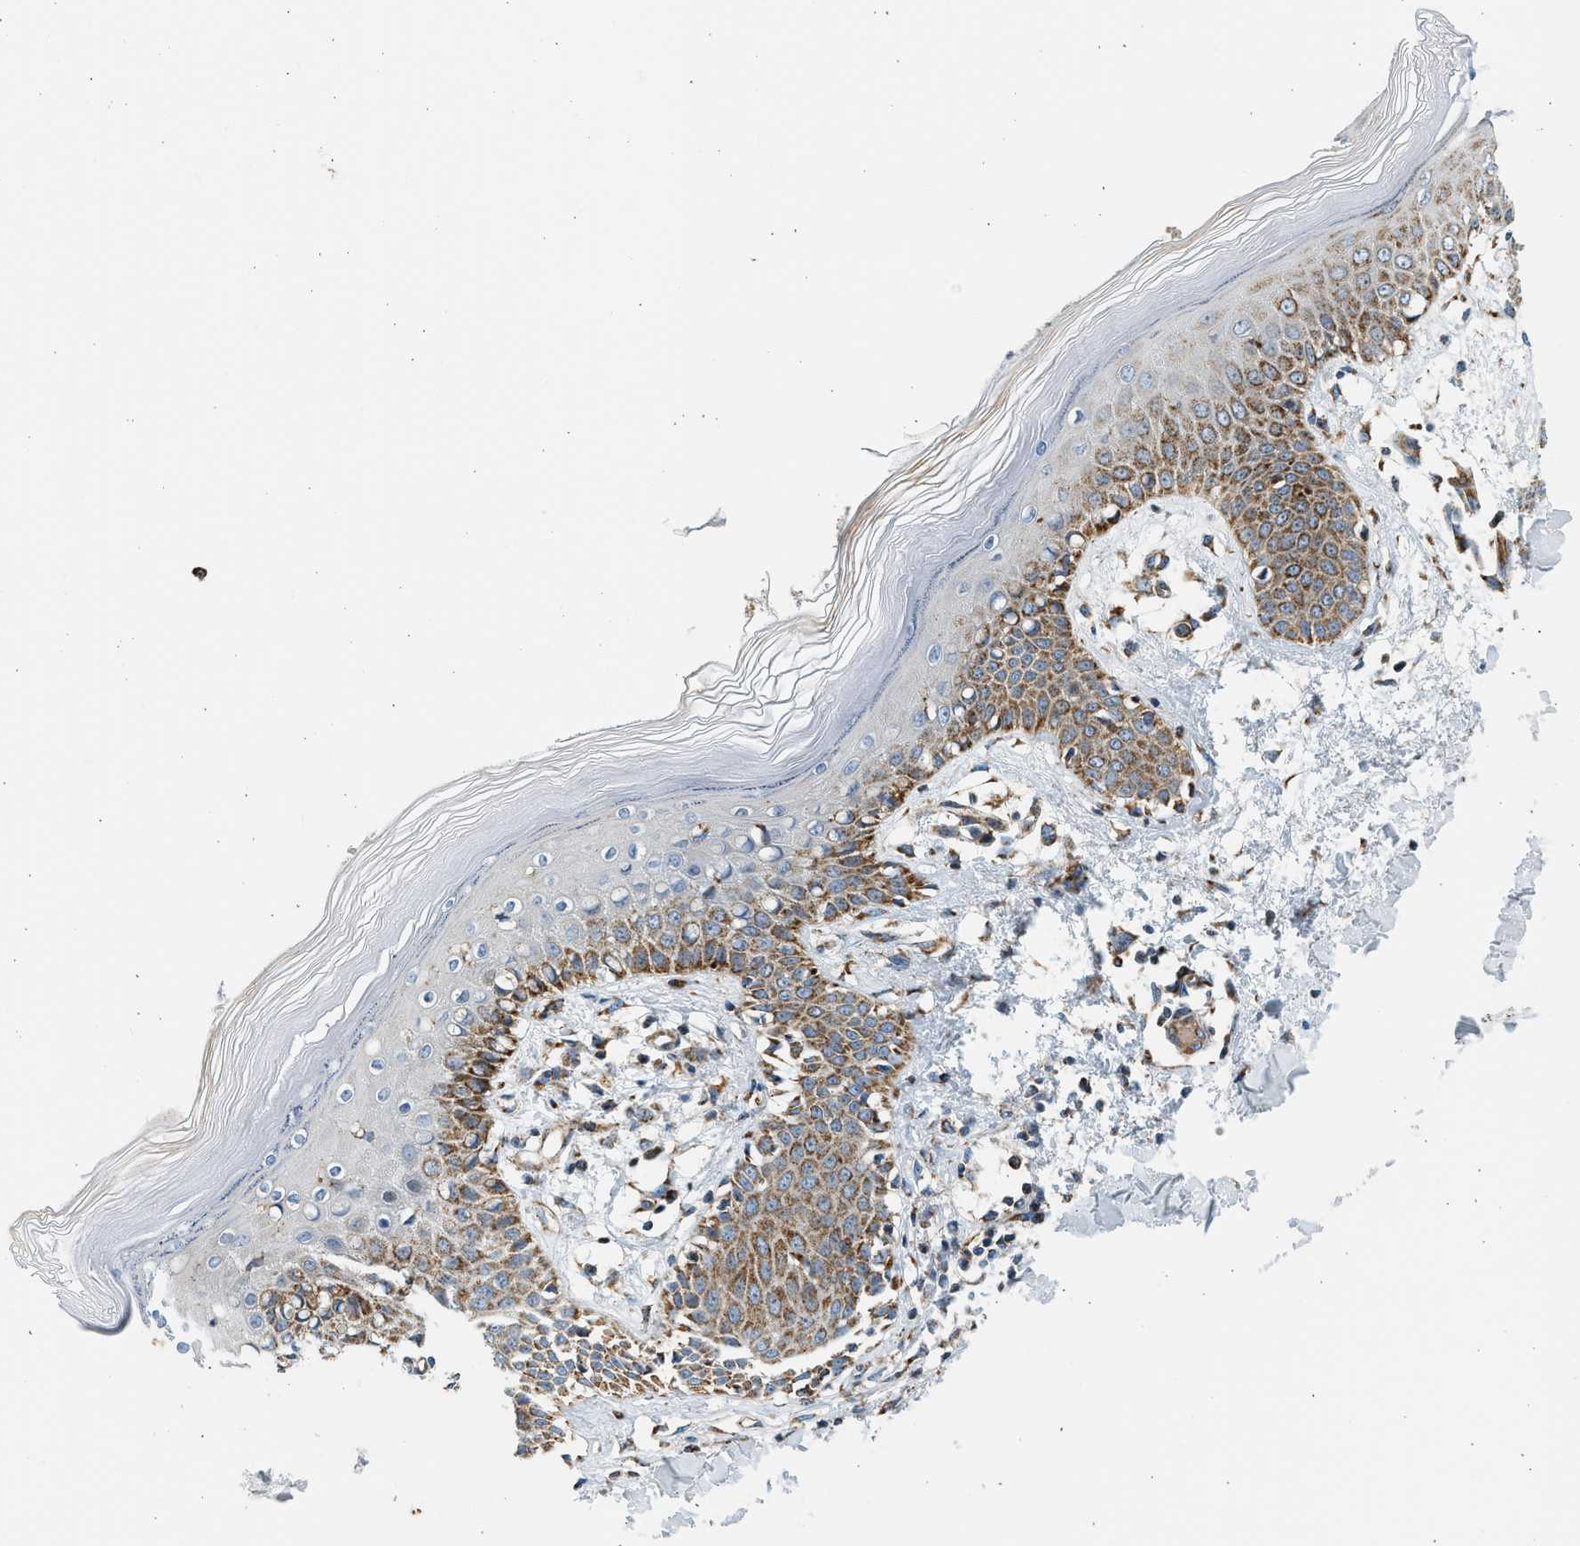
{"staining": {"intensity": "moderate", "quantity": "<25%", "location": "cytoplasmic/membranous"}, "tissue": "skin", "cell_type": "Fibroblasts", "image_type": "normal", "snomed": [{"axis": "morphology", "description": "Normal tissue, NOS"}, {"axis": "topography", "description": "Skin"}], "caption": "This photomicrograph displays immunohistochemistry (IHC) staining of benign human skin, with low moderate cytoplasmic/membranous positivity in about <25% of fibroblasts.", "gene": "KCNMB3", "patient": {"sex": "male", "age": 53}}